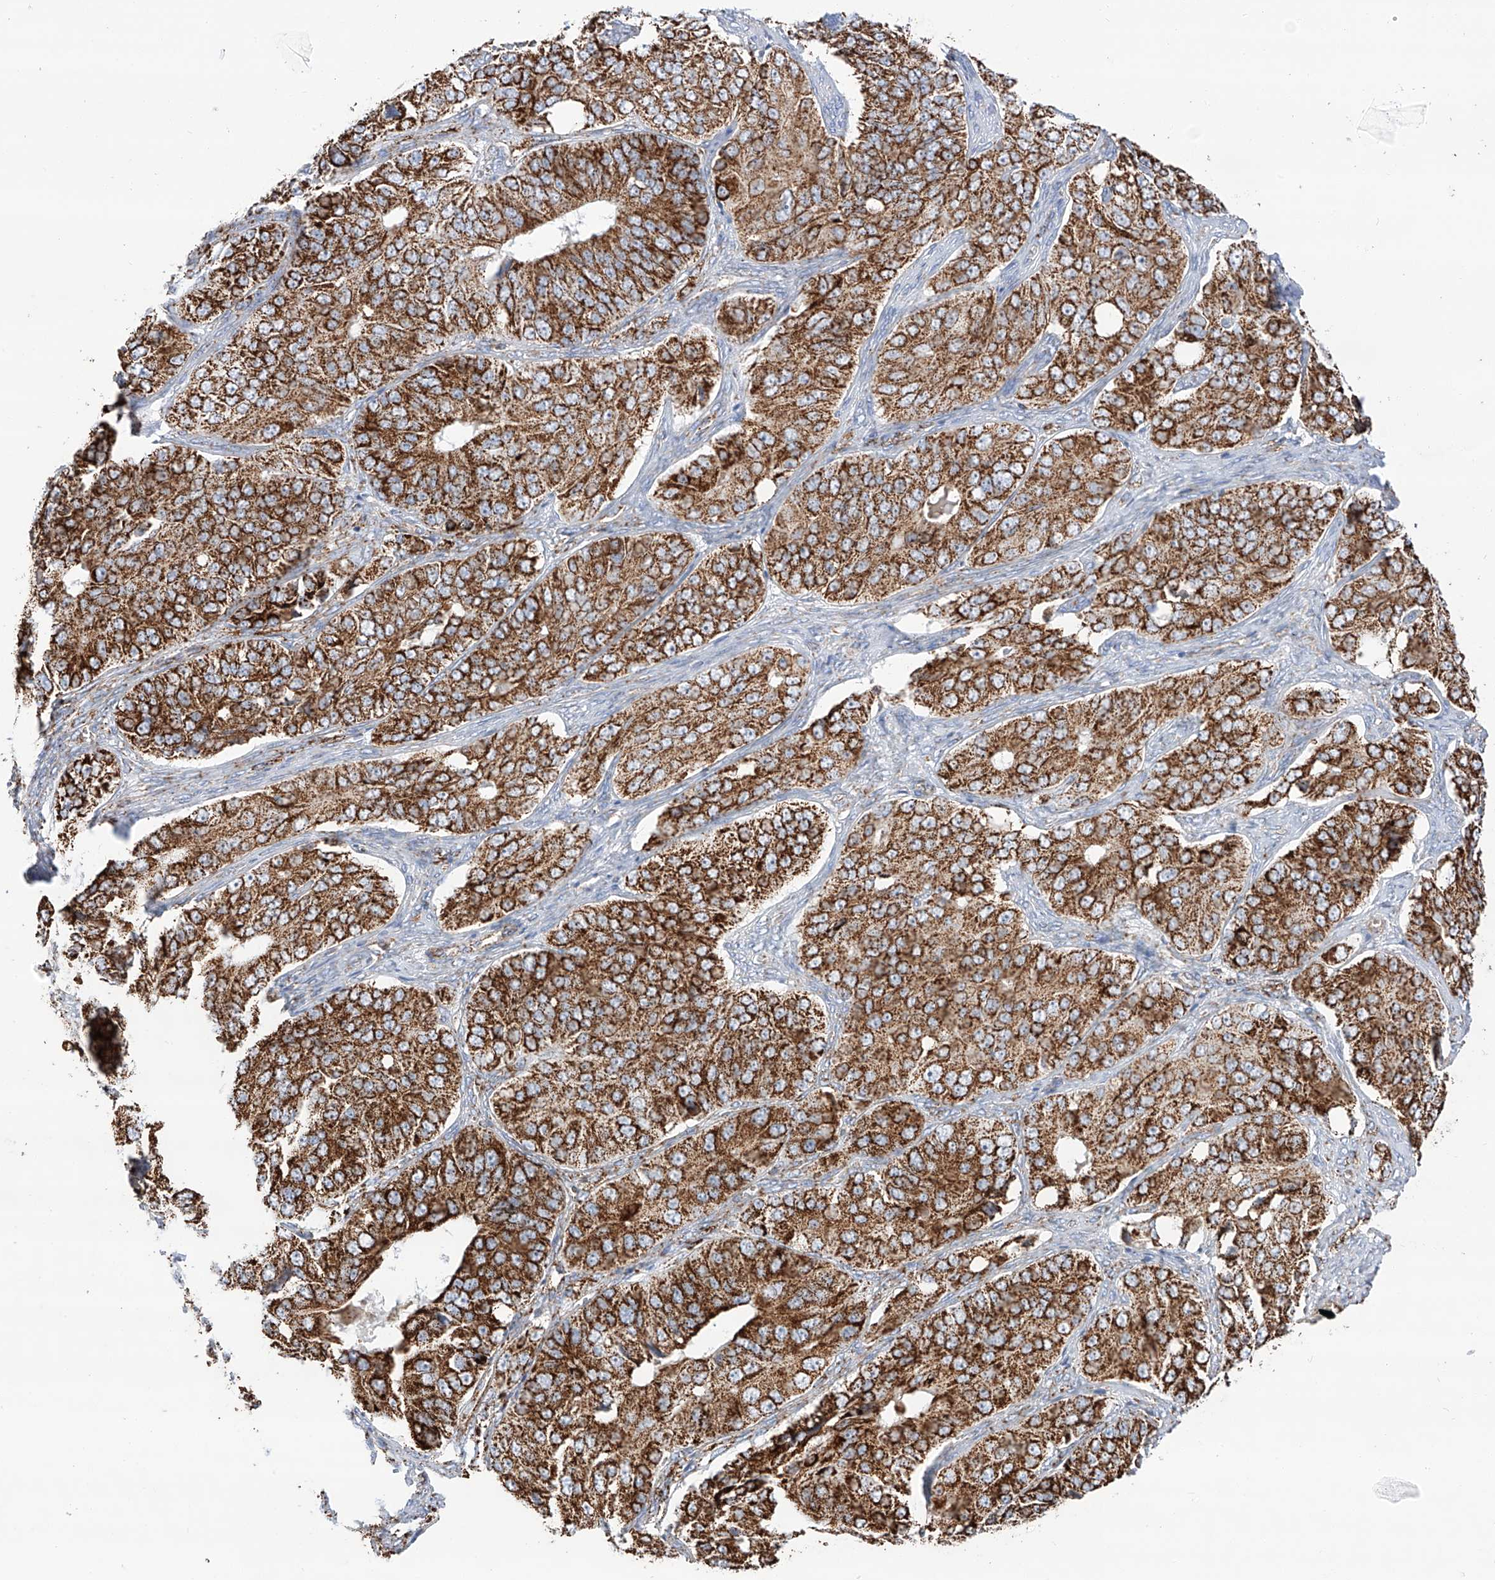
{"staining": {"intensity": "strong", "quantity": ">75%", "location": "cytoplasmic/membranous"}, "tissue": "ovarian cancer", "cell_type": "Tumor cells", "image_type": "cancer", "snomed": [{"axis": "morphology", "description": "Carcinoma, endometroid"}, {"axis": "topography", "description": "Ovary"}], "caption": "Strong cytoplasmic/membranous positivity is appreciated in about >75% of tumor cells in endometroid carcinoma (ovarian).", "gene": "TTC27", "patient": {"sex": "female", "age": 51}}